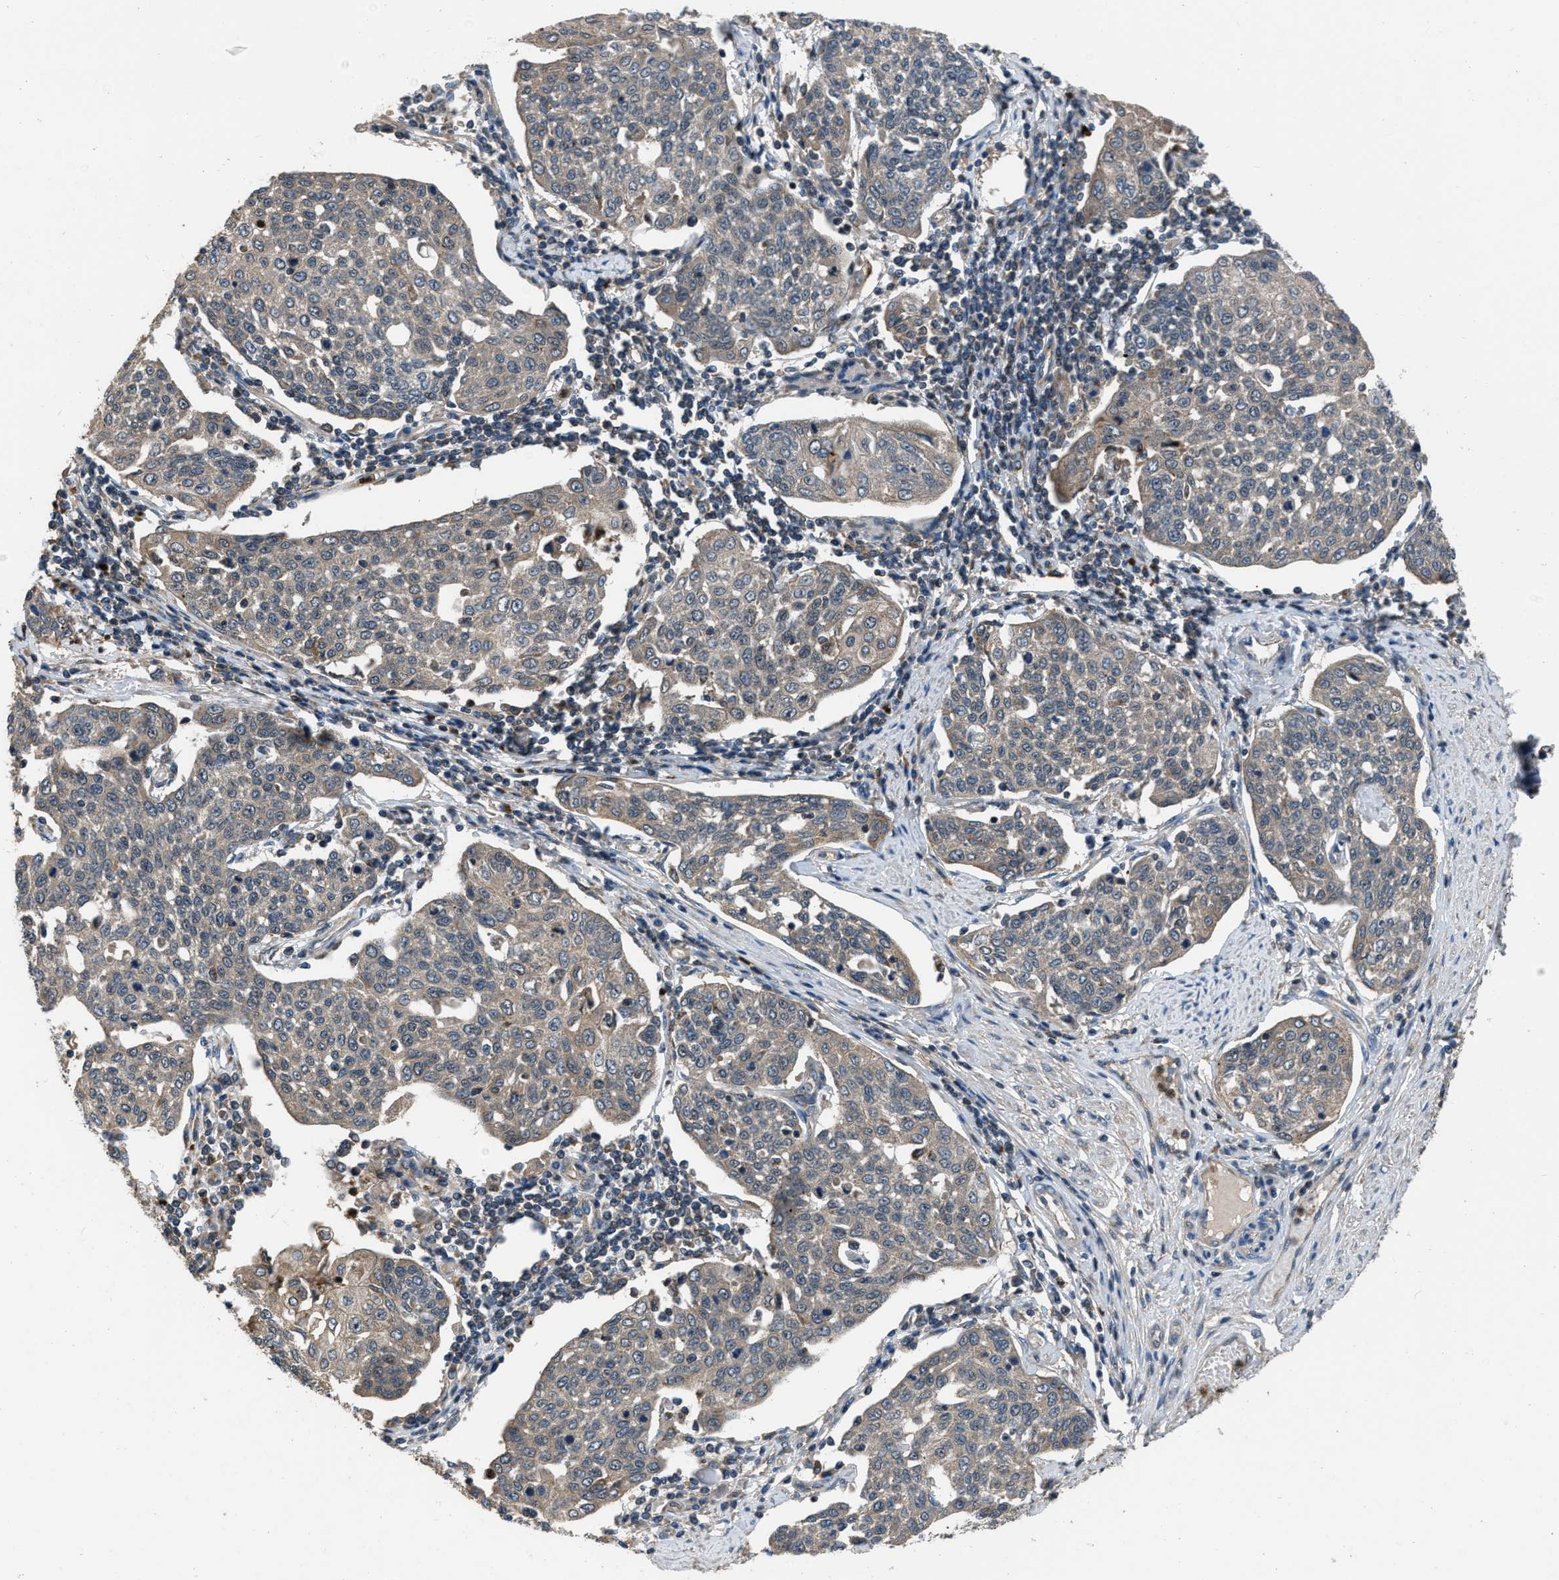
{"staining": {"intensity": "weak", "quantity": ">75%", "location": "cytoplasmic/membranous"}, "tissue": "cervical cancer", "cell_type": "Tumor cells", "image_type": "cancer", "snomed": [{"axis": "morphology", "description": "Squamous cell carcinoma, NOS"}, {"axis": "topography", "description": "Cervix"}], "caption": "Immunohistochemical staining of squamous cell carcinoma (cervical) reveals low levels of weak cytoplasmic/membranous protein positivity in approximately >75% of tumor cells.", "gene": "USP25", "patient": {"sex": "female", "age": 34}}